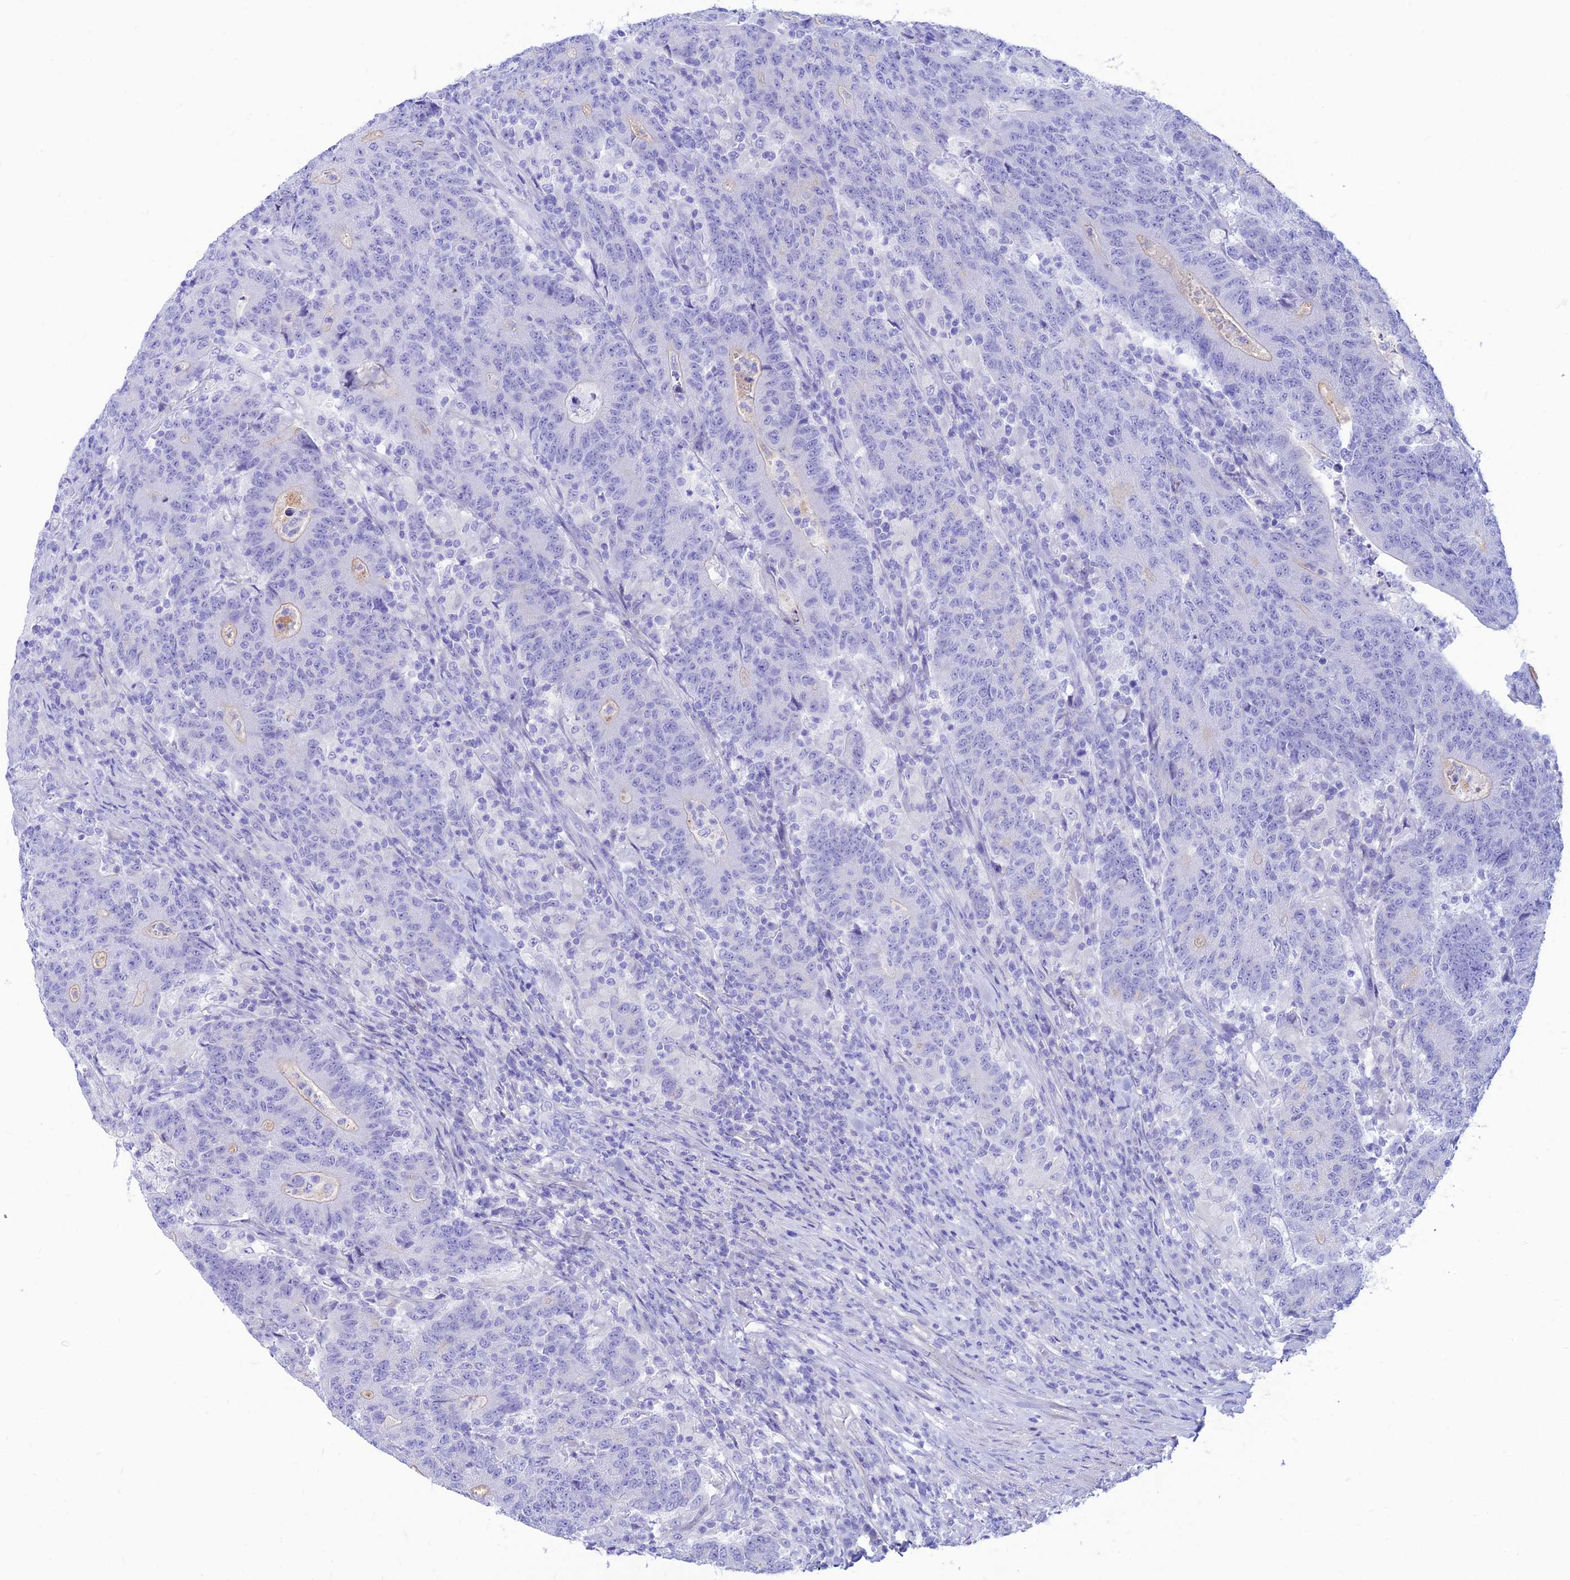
{"staining": {"intensity": "negative", "quantity": "none", "location": "none"}, "tissue": "colorectal cancer", "cell_type": "Tumor cells", "image_type": "cancer", "snomed": [{"axis": "morphology", "description": "Adenocarcinoma, NOS"}, {"axis": "topography", "description": "Colon"}], "caption": "Immunohistochemical staining of human colorectal cancer shows no significant positivity in tumor cells.", "gene": "PRNP", "patient": {"sex": "female", "age": 75}}